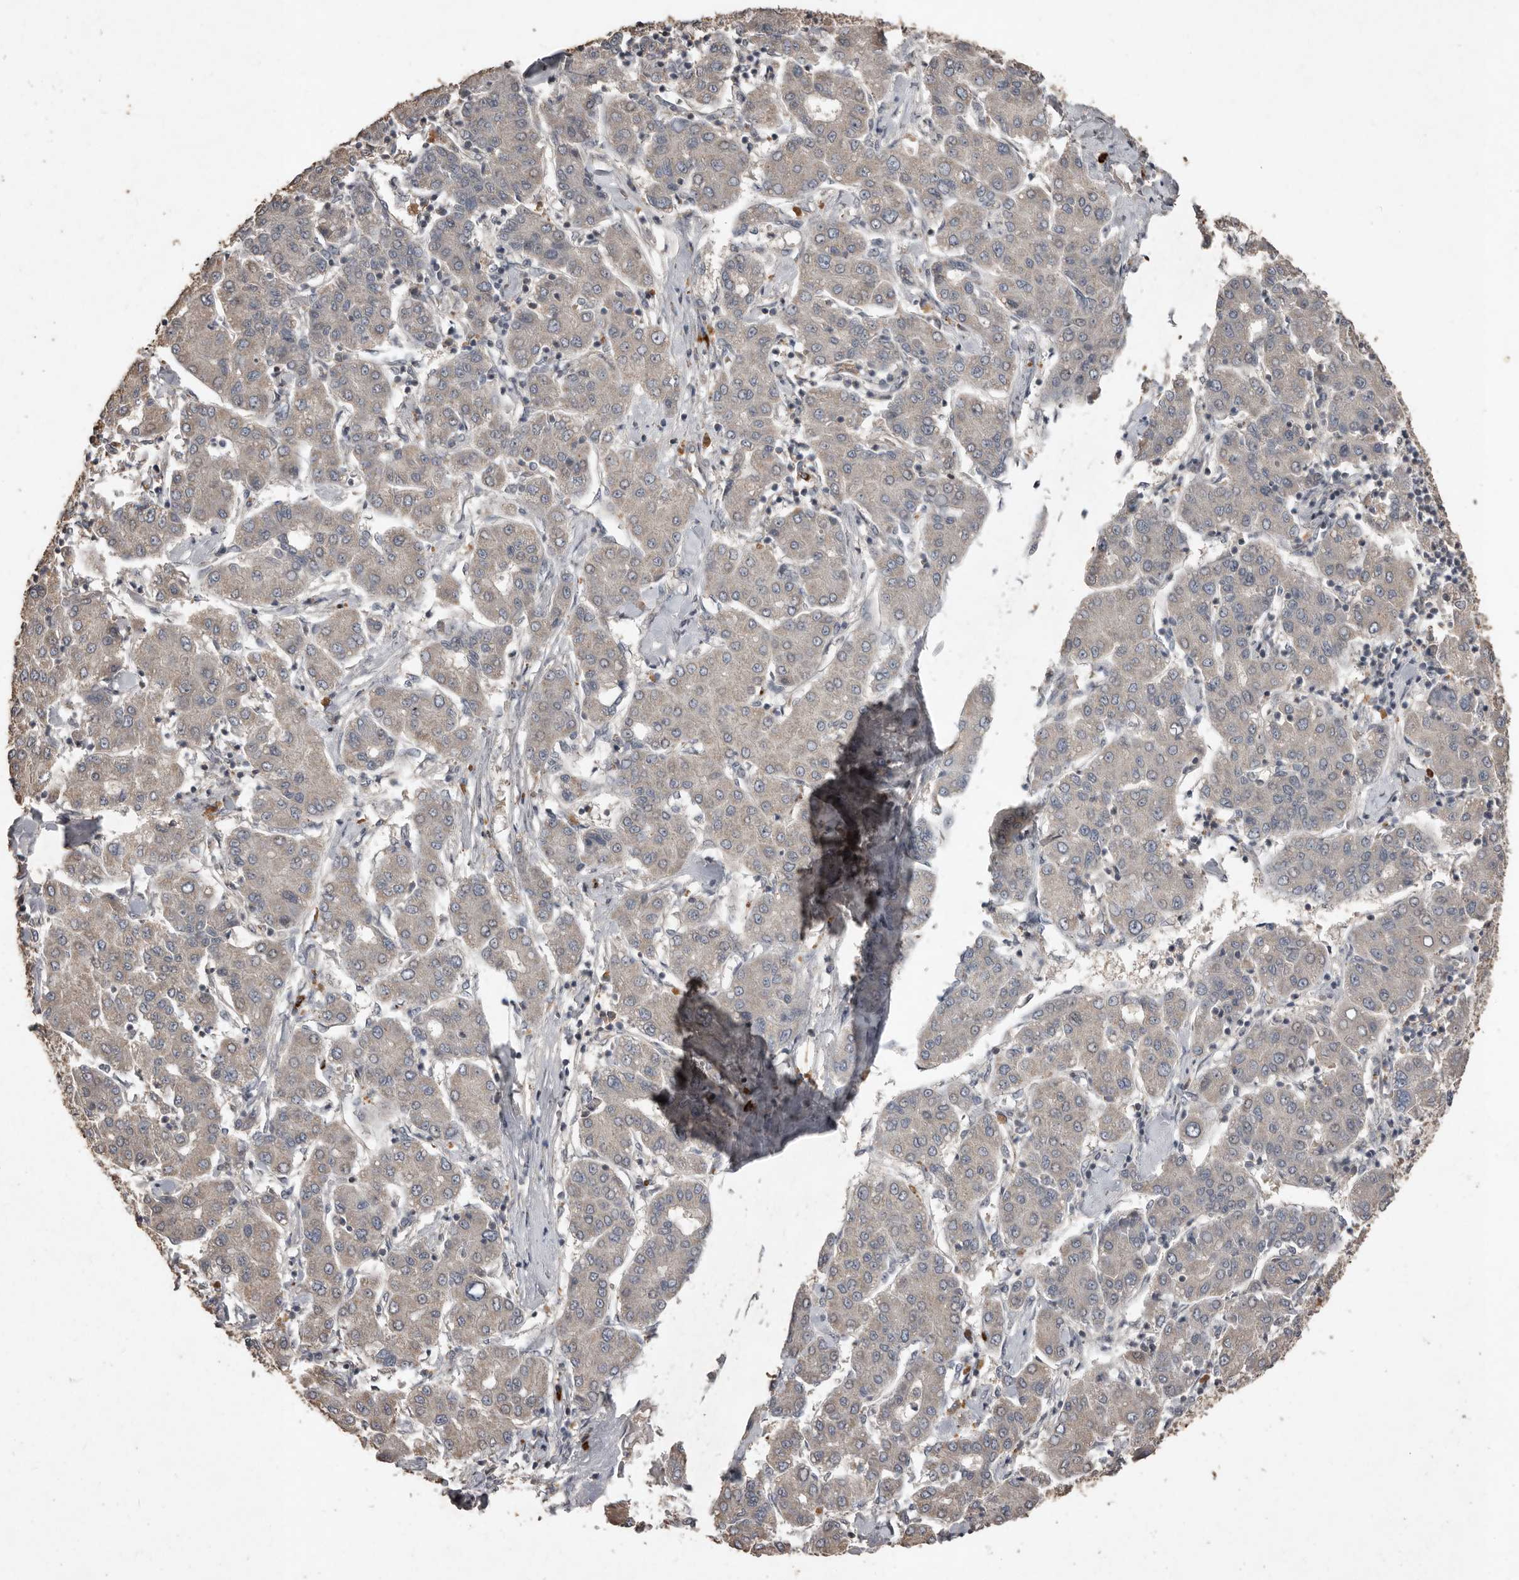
{"staining": {"intensity": "weak", "quantity": "<25%", "location": "cytoplasmic/membranous"}, "tissue": "liver cancer", "cell_type": "Tumor cells", "image_type": "cancer", "snomed": [{"axis": "morphology", "description": "Carcinoma, Hepatocellular, NOS"}, {"axis": "topography", "description": "Liver"}], "caption": "There is no significant positivity in tumor cells of liver cancer.", "gene": "BAMBI", "patient": {"sex": "male", "age": 65}}